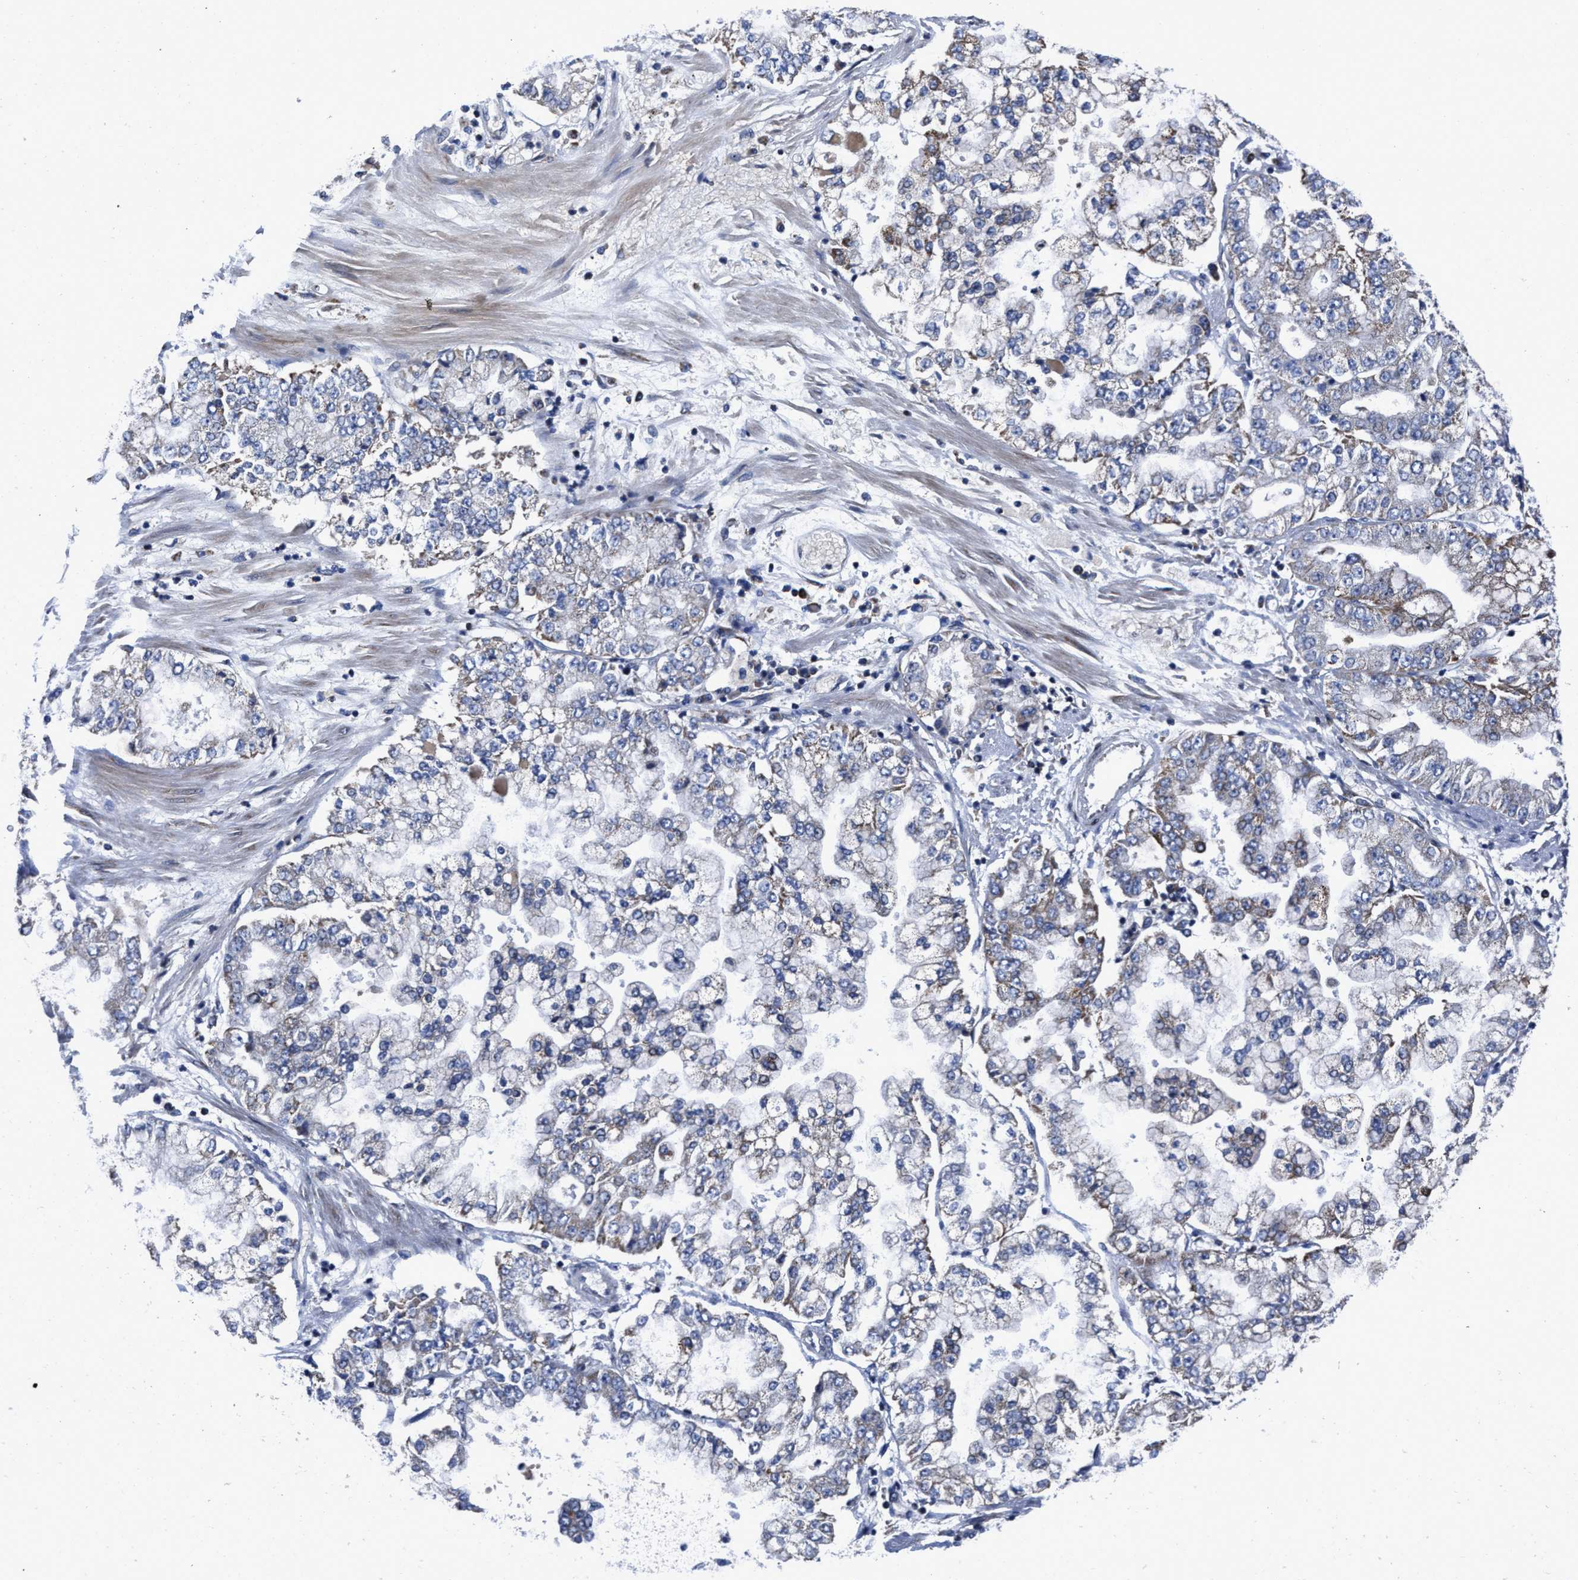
{"staining": {"intensity": "weak", "quantity": "25%-75%", "location": "cytoplasmic/membranous"}, "tissue": "stomach cancer", "cell_type": "Tumor cells", "image_type": "cancer", "snomed": [{"axis": "morphology", "description": "Adenocarcinoma, NOS"}, {"axis": "topography", "description": "Stomach"}], "caption": "The immunohistochemical stain highlights weak cytoplasmic/membranous staining in tumor cells of stomach cancer (adenocarcinoma) tissue.", "gene": "CACNA1D", "patient": {"sex": "male", "age": 76}}